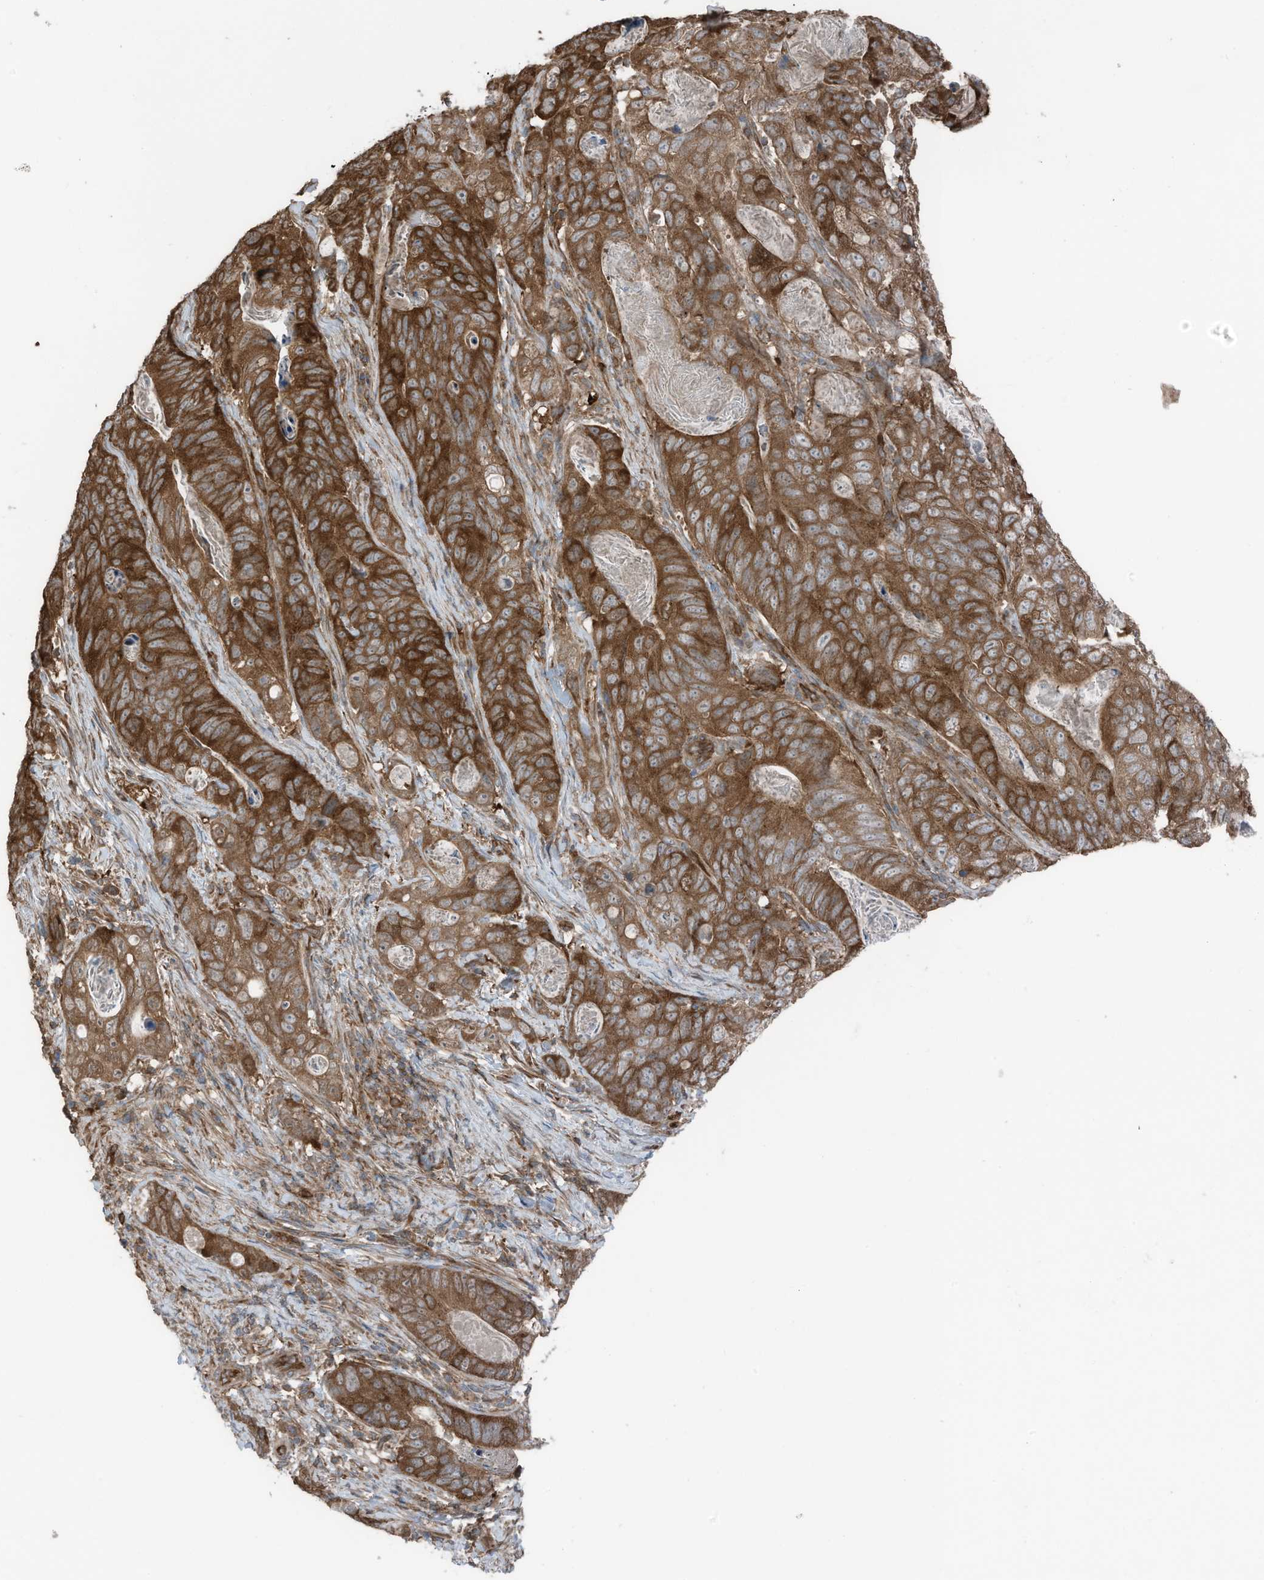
{"staining": {"intensity": "strong", "quantity": ">75%", "location": "cytoplasmic/membranous"}, "tissue": "stomach cancer", "cell_type": "Tumor cells", "image_type": "cancer", "snomed": [{"axis": "morphology", "description": "Normal tissue, NOS"}, {"axis": "morphology", "description": "Adenocarcinoma, NOS"}, {"axis": "topography", "description": "Stomach"}], "caption": "Immunohistochemical staining of human stomach cancer displays high levels of strong cytoplasmic/membranous staining in about >75% of tumor cells. (DAB (3,3'-diaminobenzidine) = brown stain, brightfield microscopy at high magnification).", "gene": "TXNDC9", "patient": {"sex": "female", "age": 89}}